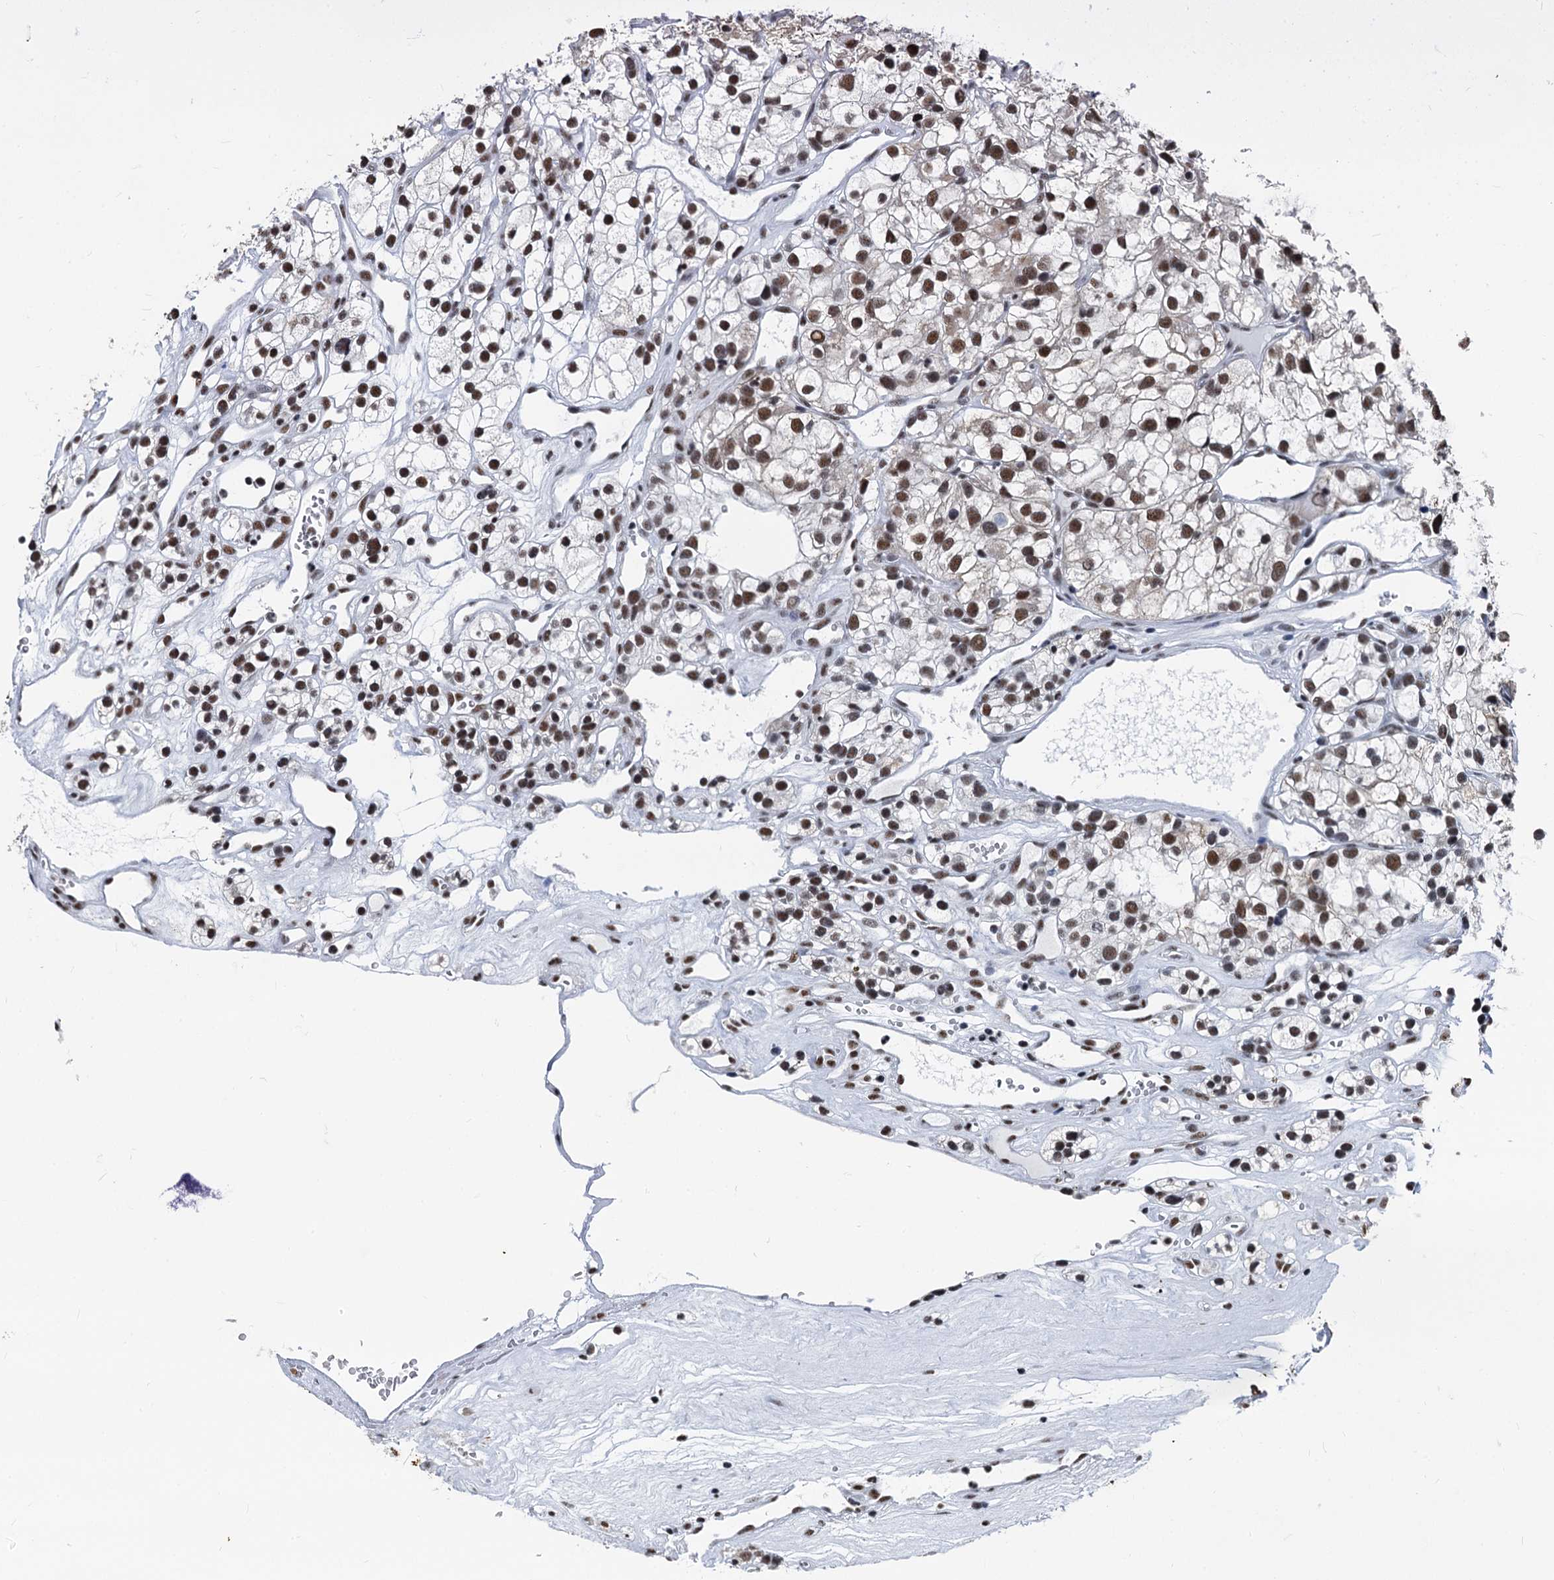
{"staining": {"intensity": "moderate", "quantity": ">75%", "location": "nuclear"}, "tissue": "renal cancer", "cell_type": "Tumor cells", "image_type": "cancer", "snomed": [{"axis": "morphology", "description": "Adenocarcinoma, NOS"}, {"axis": "topography", "description": "Kidney"}], "caption": "Adenocarcinoma (renal) stained with a protein marker reveals moderate staining in tumor cells.", "gene": "DDX23", "patient": {"sex": "female", "age": 57}}